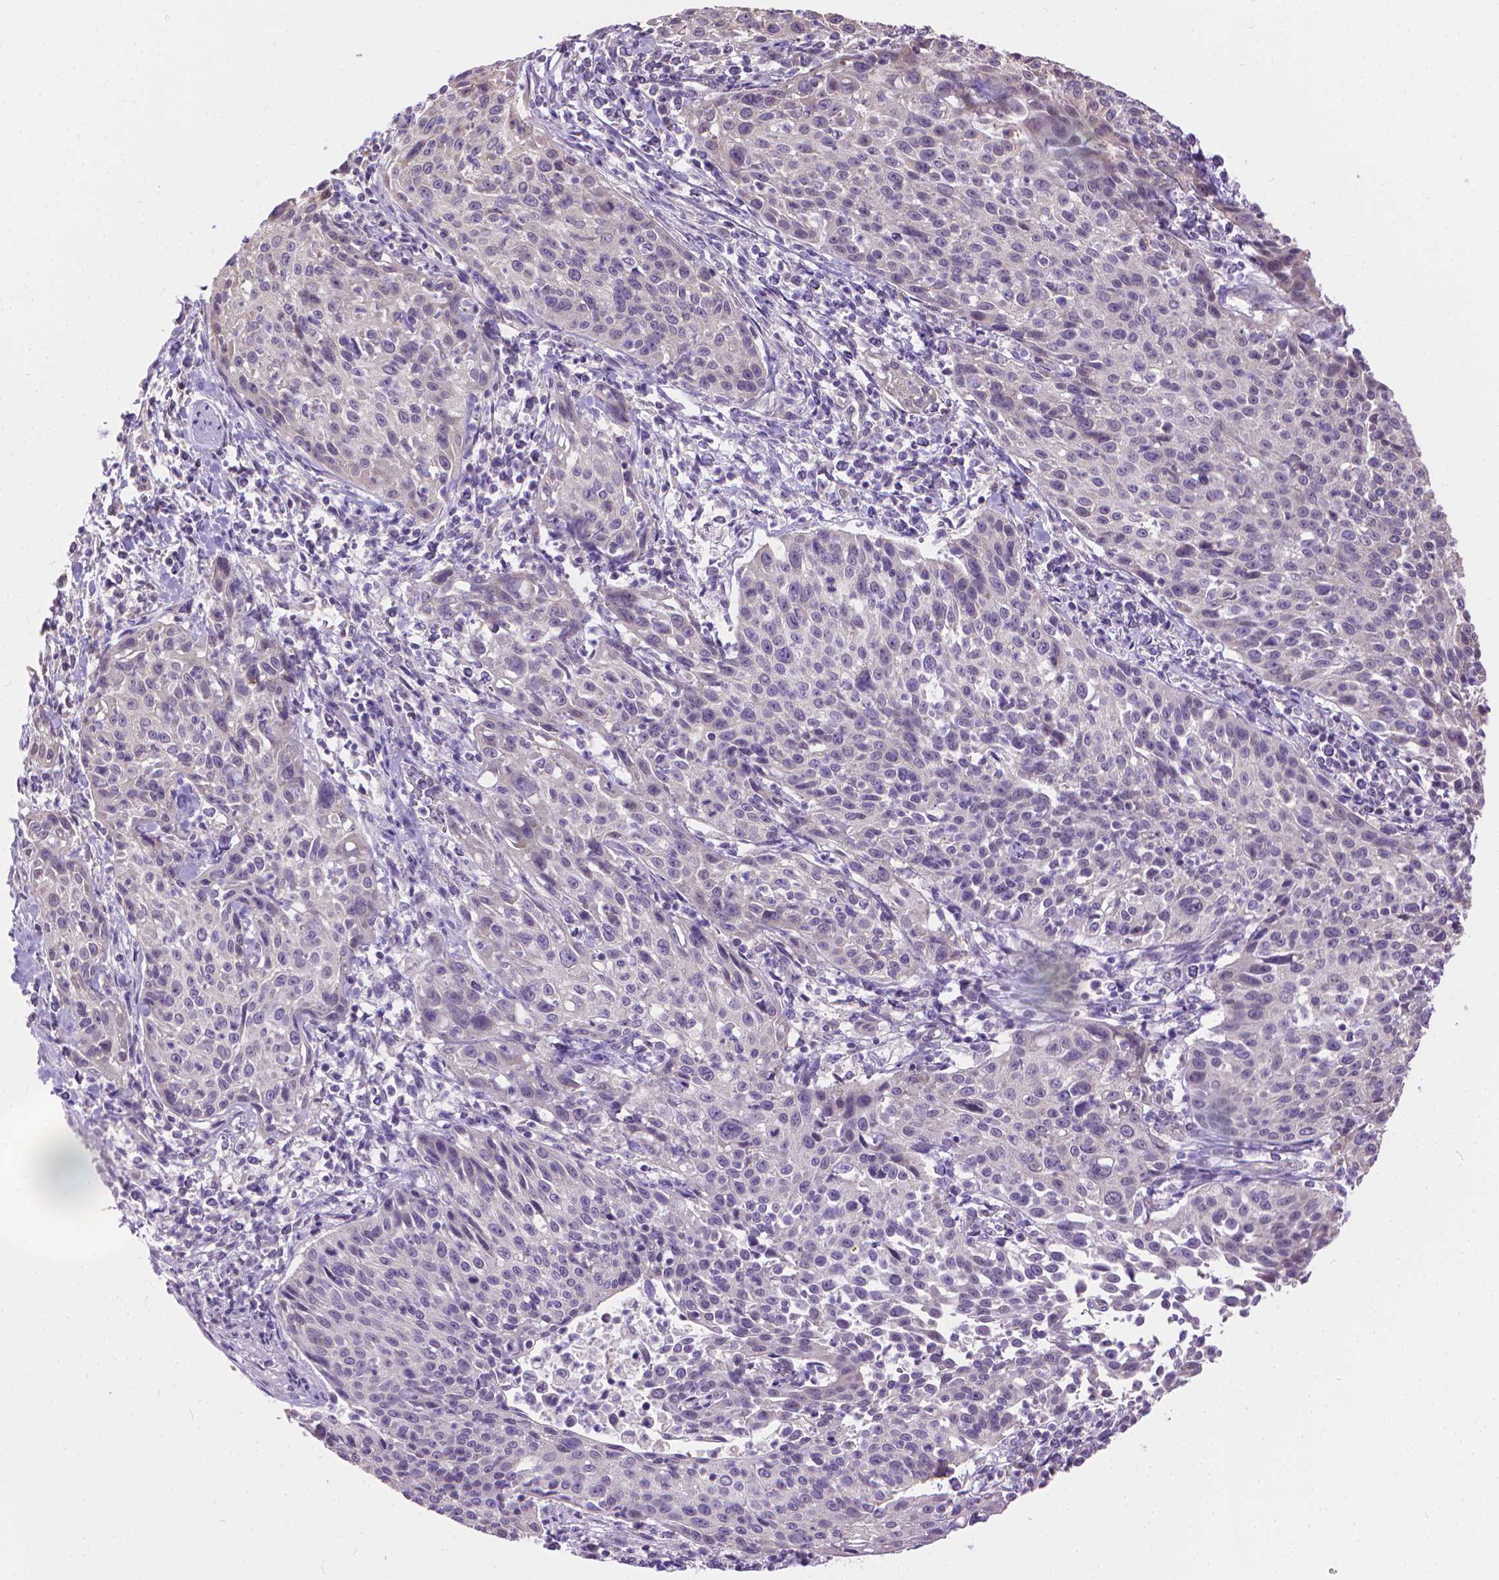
{"staining": {"intensity": "negative", "quantity": "none", "location": "none"}, "tissue": "cervical cancer", "cell_type": "Tumor cells", "image_type": "cancer", "snomed": [{"axis": "morphology", "description": "Squamous cell carcinoma, NOS"}, {"axis": "topography", "description": "Cervix"}], "caption": "Squamous cell carcinoma (cervical) was stained to show a protein in brown. There is no significant expression in tumor cells.", "gene": "SYN1", "patient": {"sex": "female", "age": 26}}